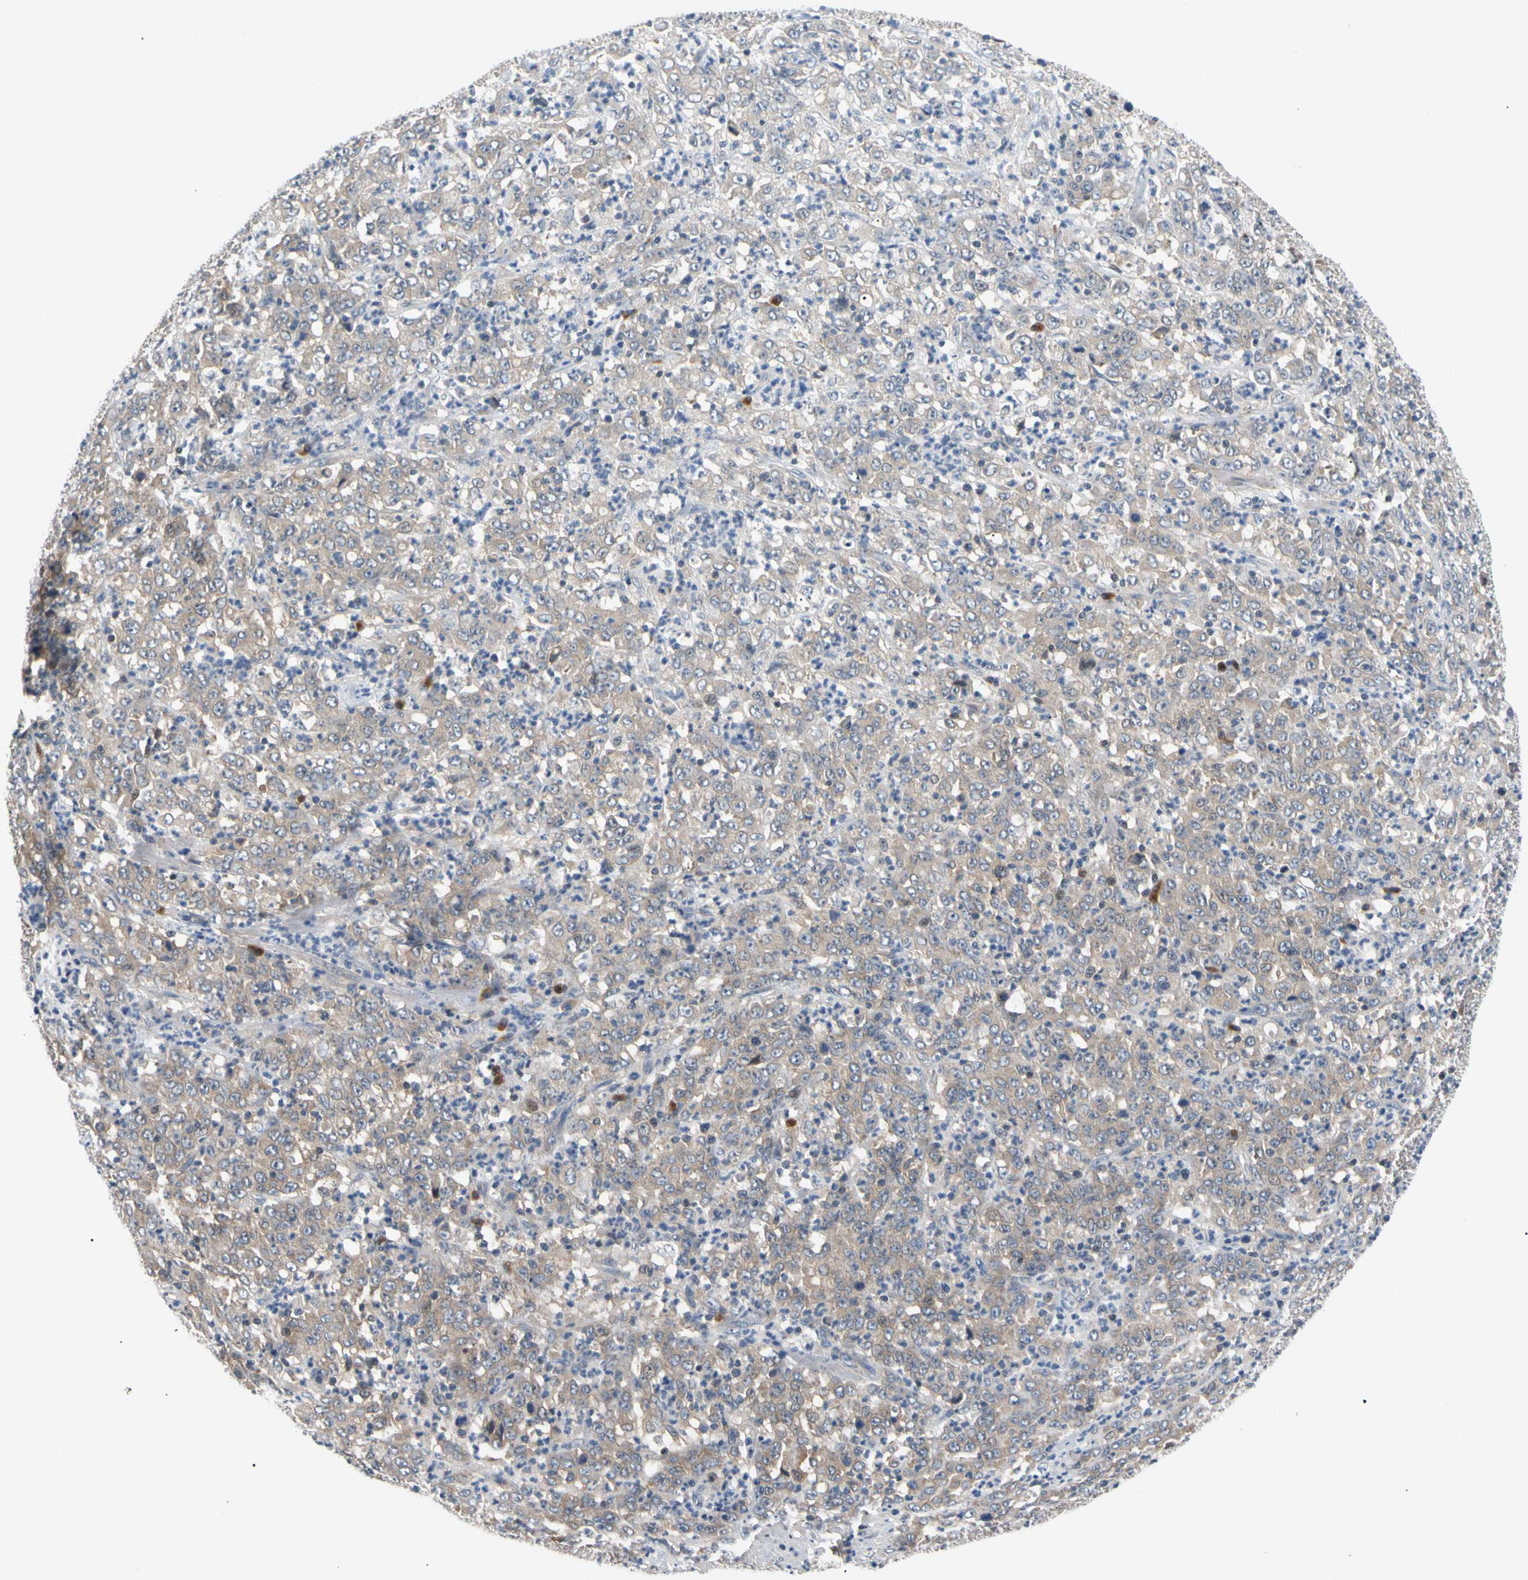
{"staining": {"intensity": "weak", "quantity": "25%-75%", "location": "cytoplasmic/membranous"}, "tissue": "stomach cancer", "cell_type": "Tumor cells", "image_type": "cancer", "snomed": [{"axis": "morphology", "description": "Adenocarcinoma, NOS"}, {"axis": "topography", "description": "Stomach, lower"}], "caption": "A micrograph showing weak cytoplasmic/membranous expression in approximately 25%-75% of tumor cells in stomach cancer (adenocarcinoma), as visualized by brown immunohistochemical staining.", "gene": "SEC23B", "patient": {"sex": "female", "age": 71}}